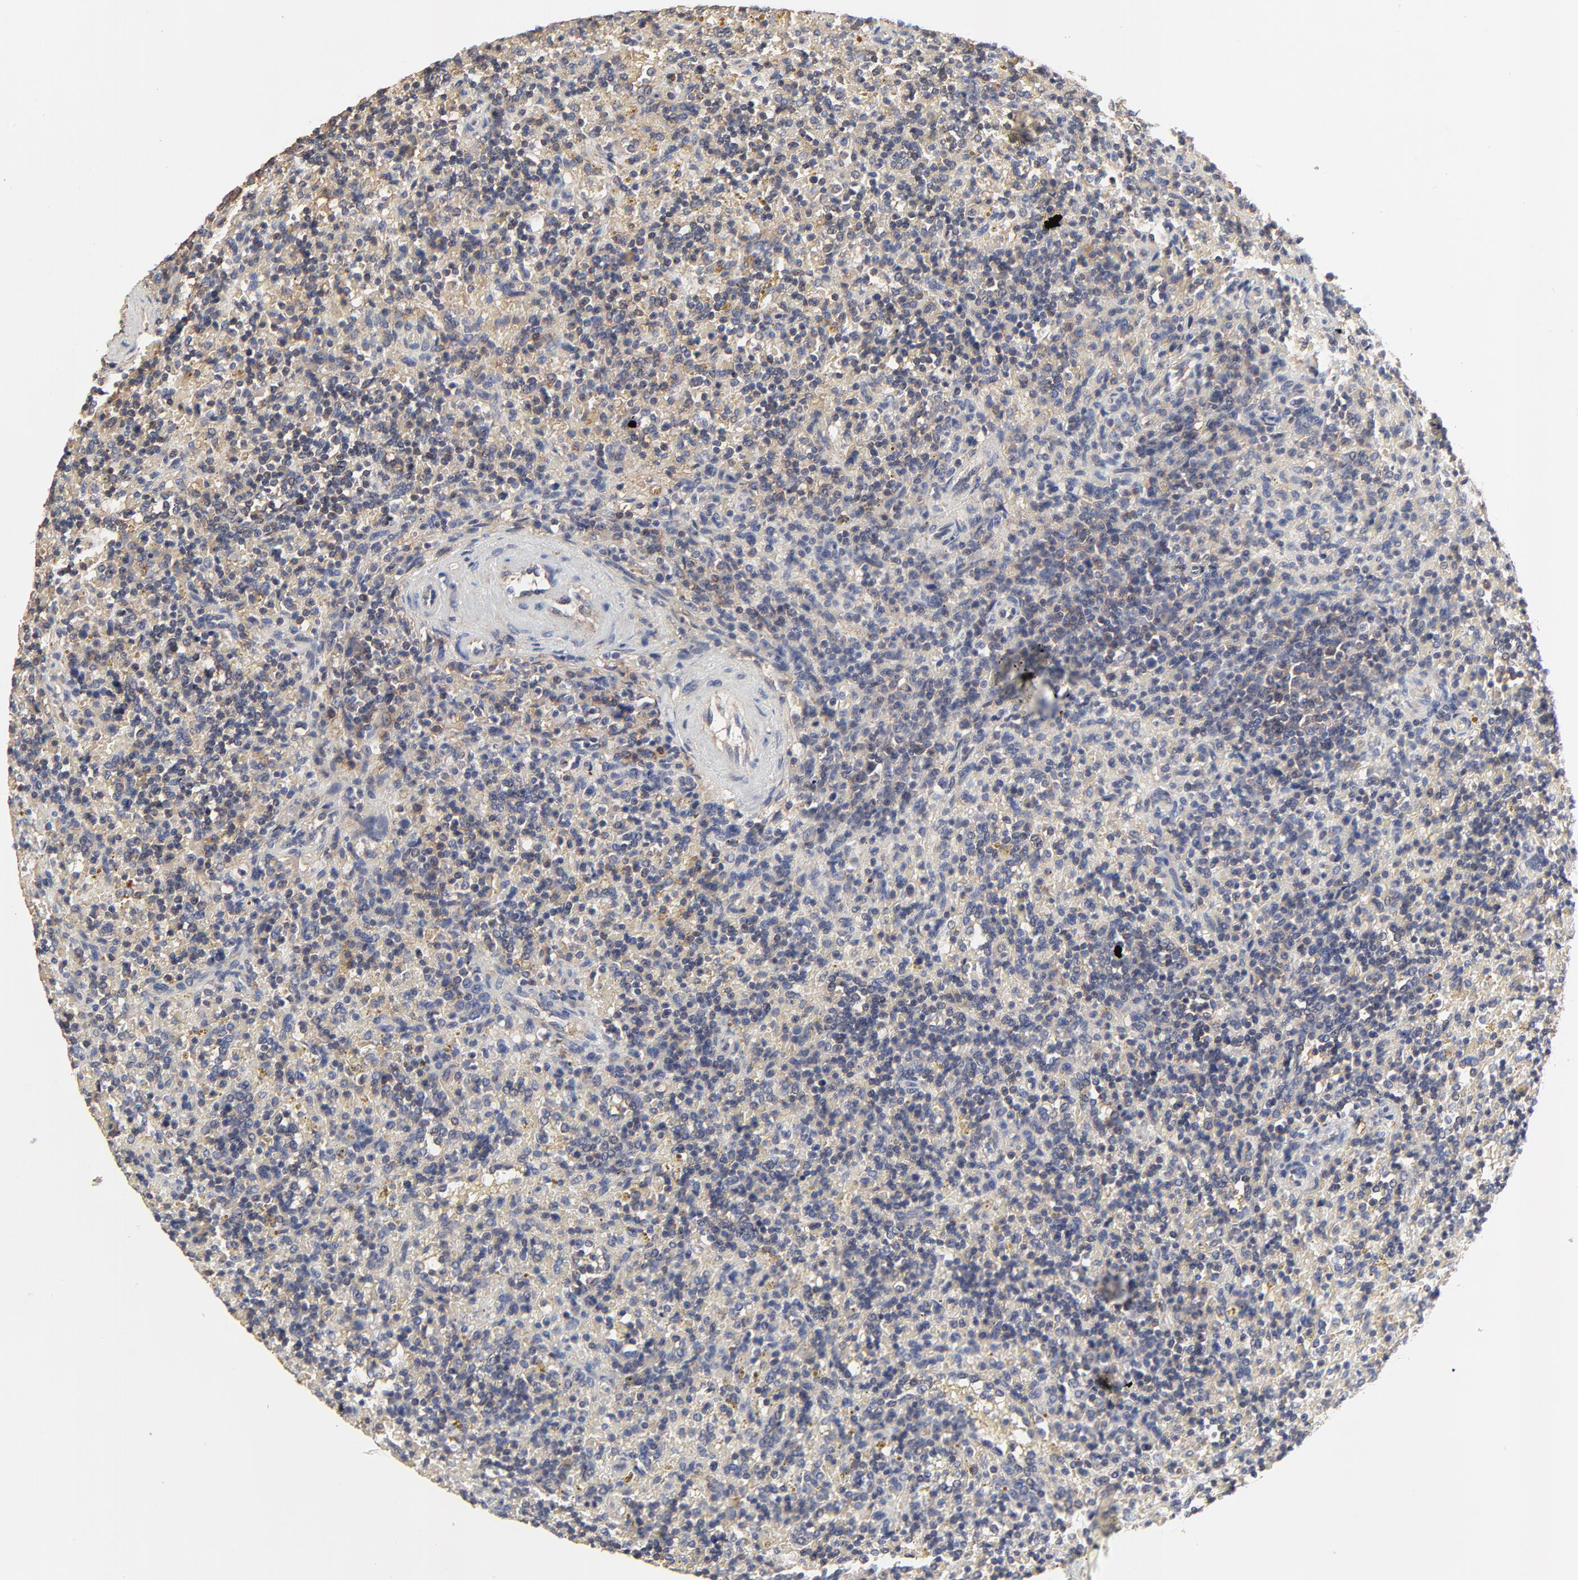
{"staining": {"intensity": "weak", "quantity": "<25%", "location": "cytoplasmic/membranous"}, "tissue": "lymphoma", "cell_type": "Tumor cells", "image_type": "cancer", "snomed": [{"axis": "morphology", "description": "Malignant lymphoma, non-Hodgkin's type, Low grade"}, {"axis": "topography", "description": "Spleen"}], "caption": "Lymphoma was stained to show a protein in brown. There is no significant expression in tumor cells.", "gene": "NXF3", "patient": {"sex": "male", "age": 67}}